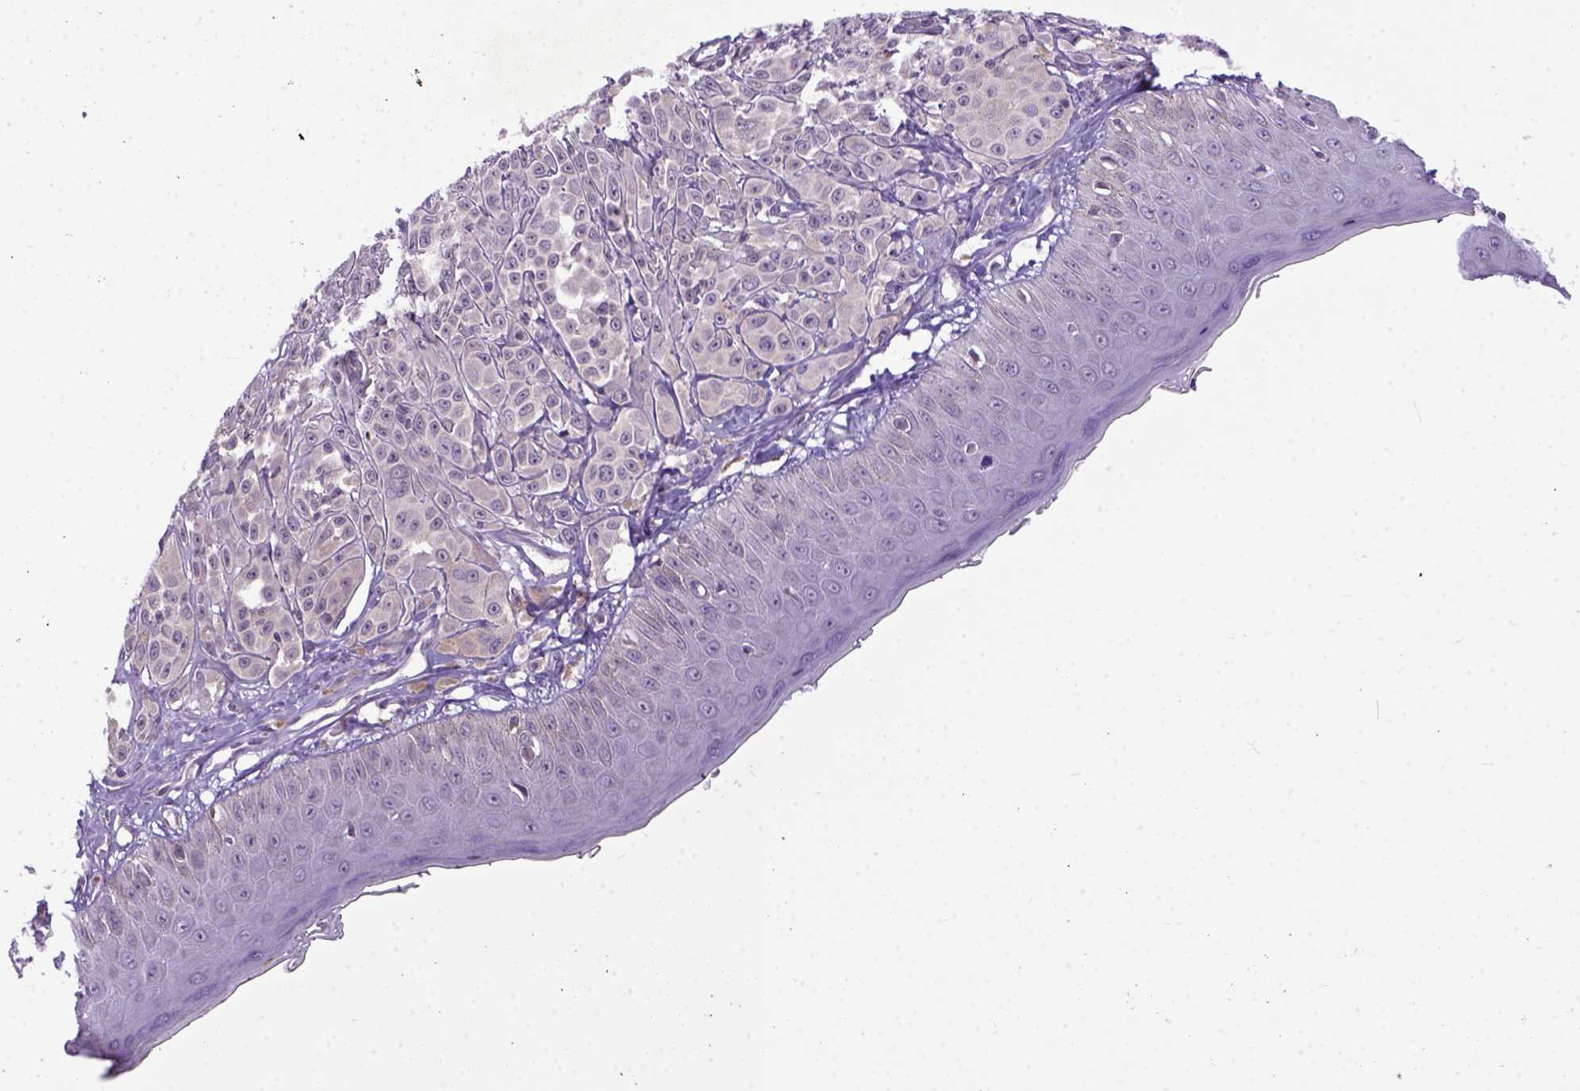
{"staining": {"intensity": "negative", "quantity": "none", "location": "none"}, "tissue": "melanoma", "cell_type": "Tumor cells", "image_type": "cancer", "snomed": [{"axis": "morphology", "description": "Malignant melanoma, NOS"}, {"axis": "topography", "description": "Skin"}], "caption": "Immunohistochemistry micrograph of human malignant melanoma stained for a protein (brown), which displays no staining in tumor cells.", "gene": "CPNE1", "patient": {"sex": "male", "age": 67}}